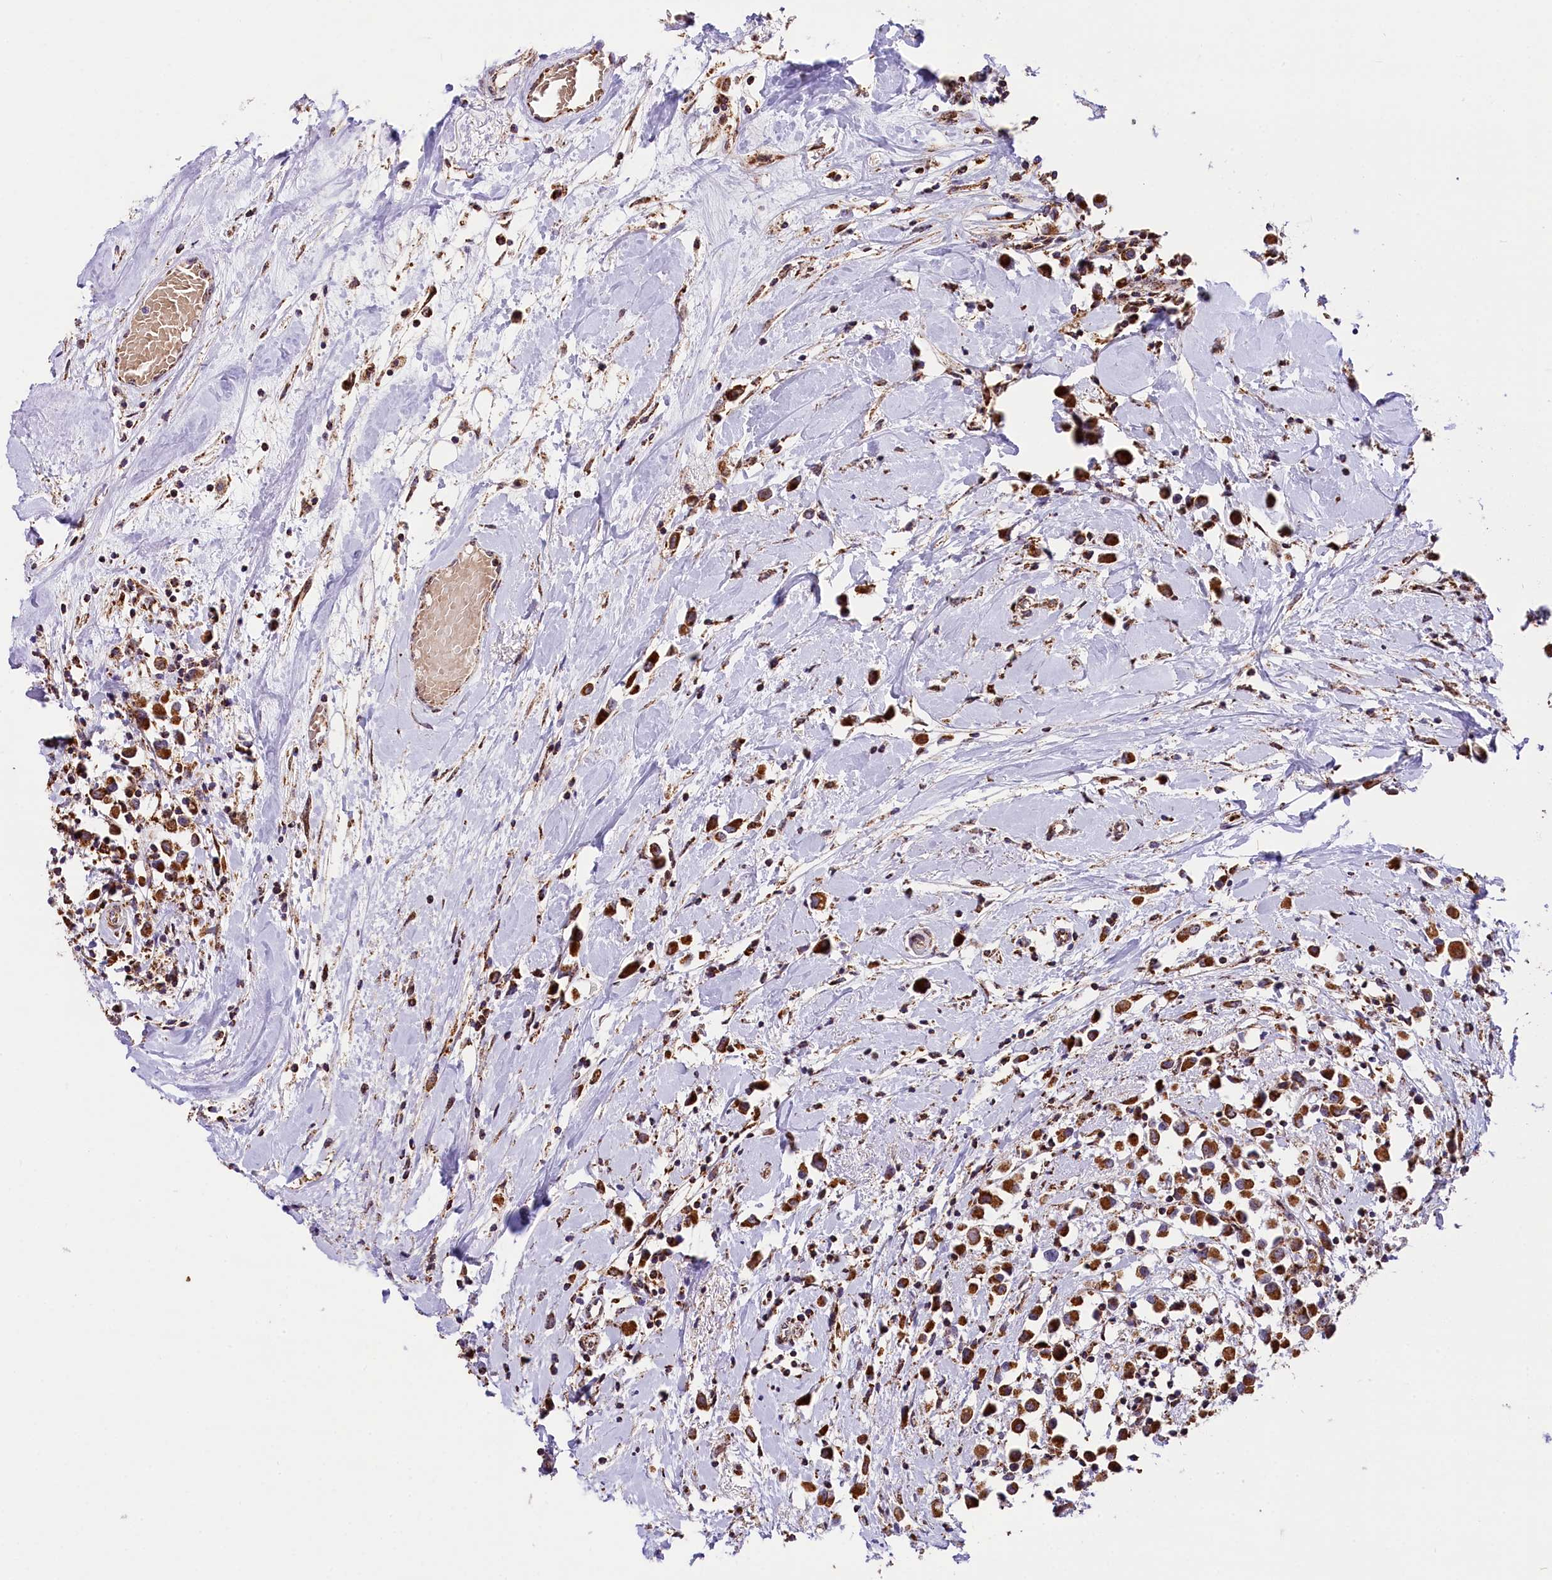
{"staining": {"intensity": "strong", "quantity": ">75%", "location": "cytoplasmic/membranous"}, "tissue": "breast cancer", "cell_type": "Tumor cells", "image_type": "cancer", "snomed": [{"axis": "morphology", "description": "Duct carcinoma"}, {"axis": "topography", "description": "Breast"}], "caption": "The image displays staining of breast cancer, revealing strong cytoplasmic/membranous protein staining (brown color) within tumor cells. Immunohistochemistry (ihc) stains the protein in brown and the nuclei are stained blue.", "gene": "NDUFA8", "patient": {"sex": "female", "age": 61}}